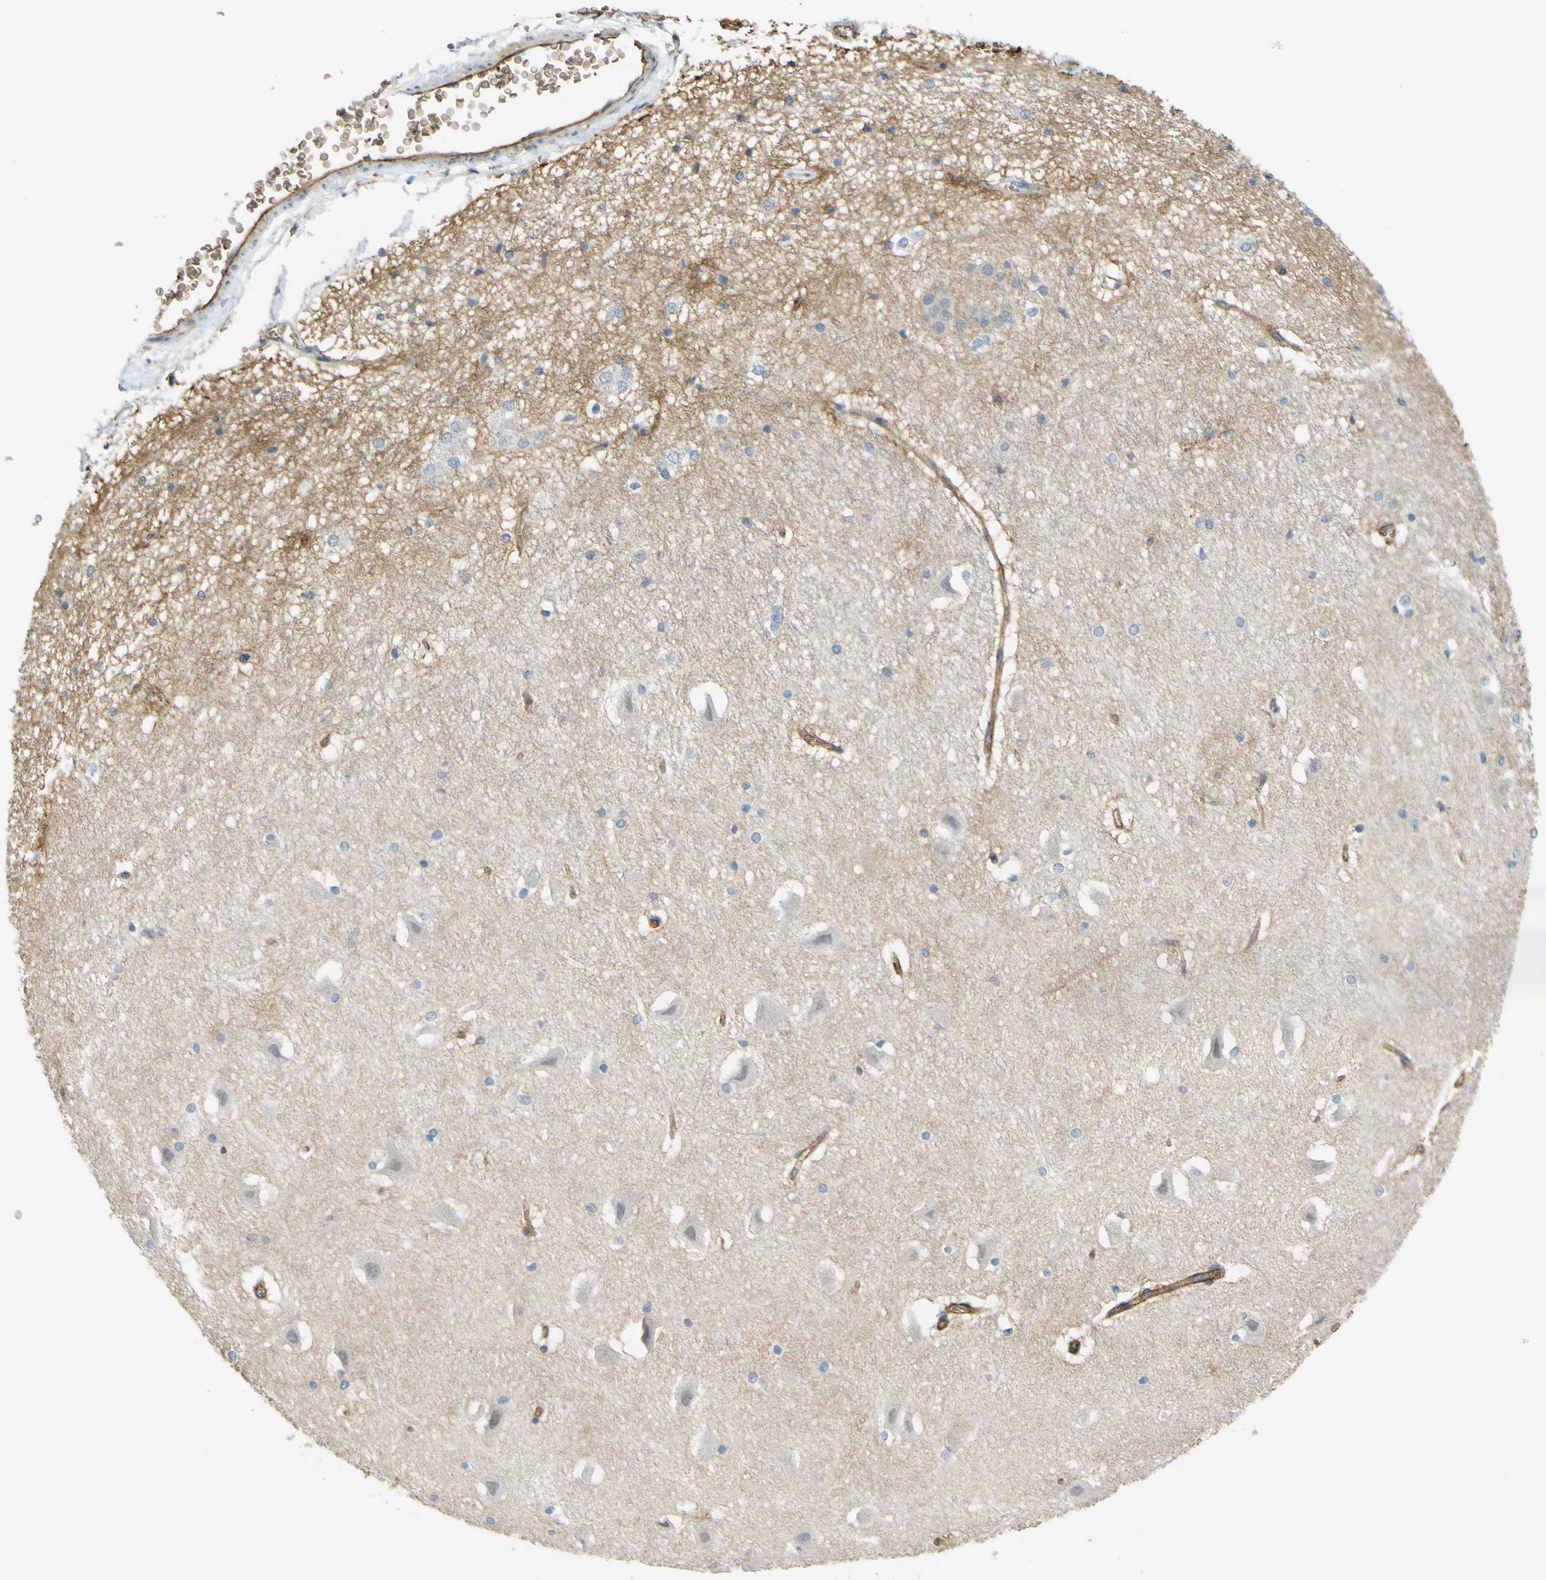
{"staining": {"intensity": "negative", "quantity": "none", "location": "none"}, "tissue": "hippocampus", "cell_type": "Glial cells", "image_type": "normal", "snomed": [{"axis": "morphology", "description": "Normal tissue, NOS"}, {"axis": "topography", "description": "Hippocampus"}], "caption": "Hippocampus was stained to show a protein in brown. There is no significant positivity in glial cells.", "gene": "PLXDC1", "patient": {"sex": "female", "age": 19}}